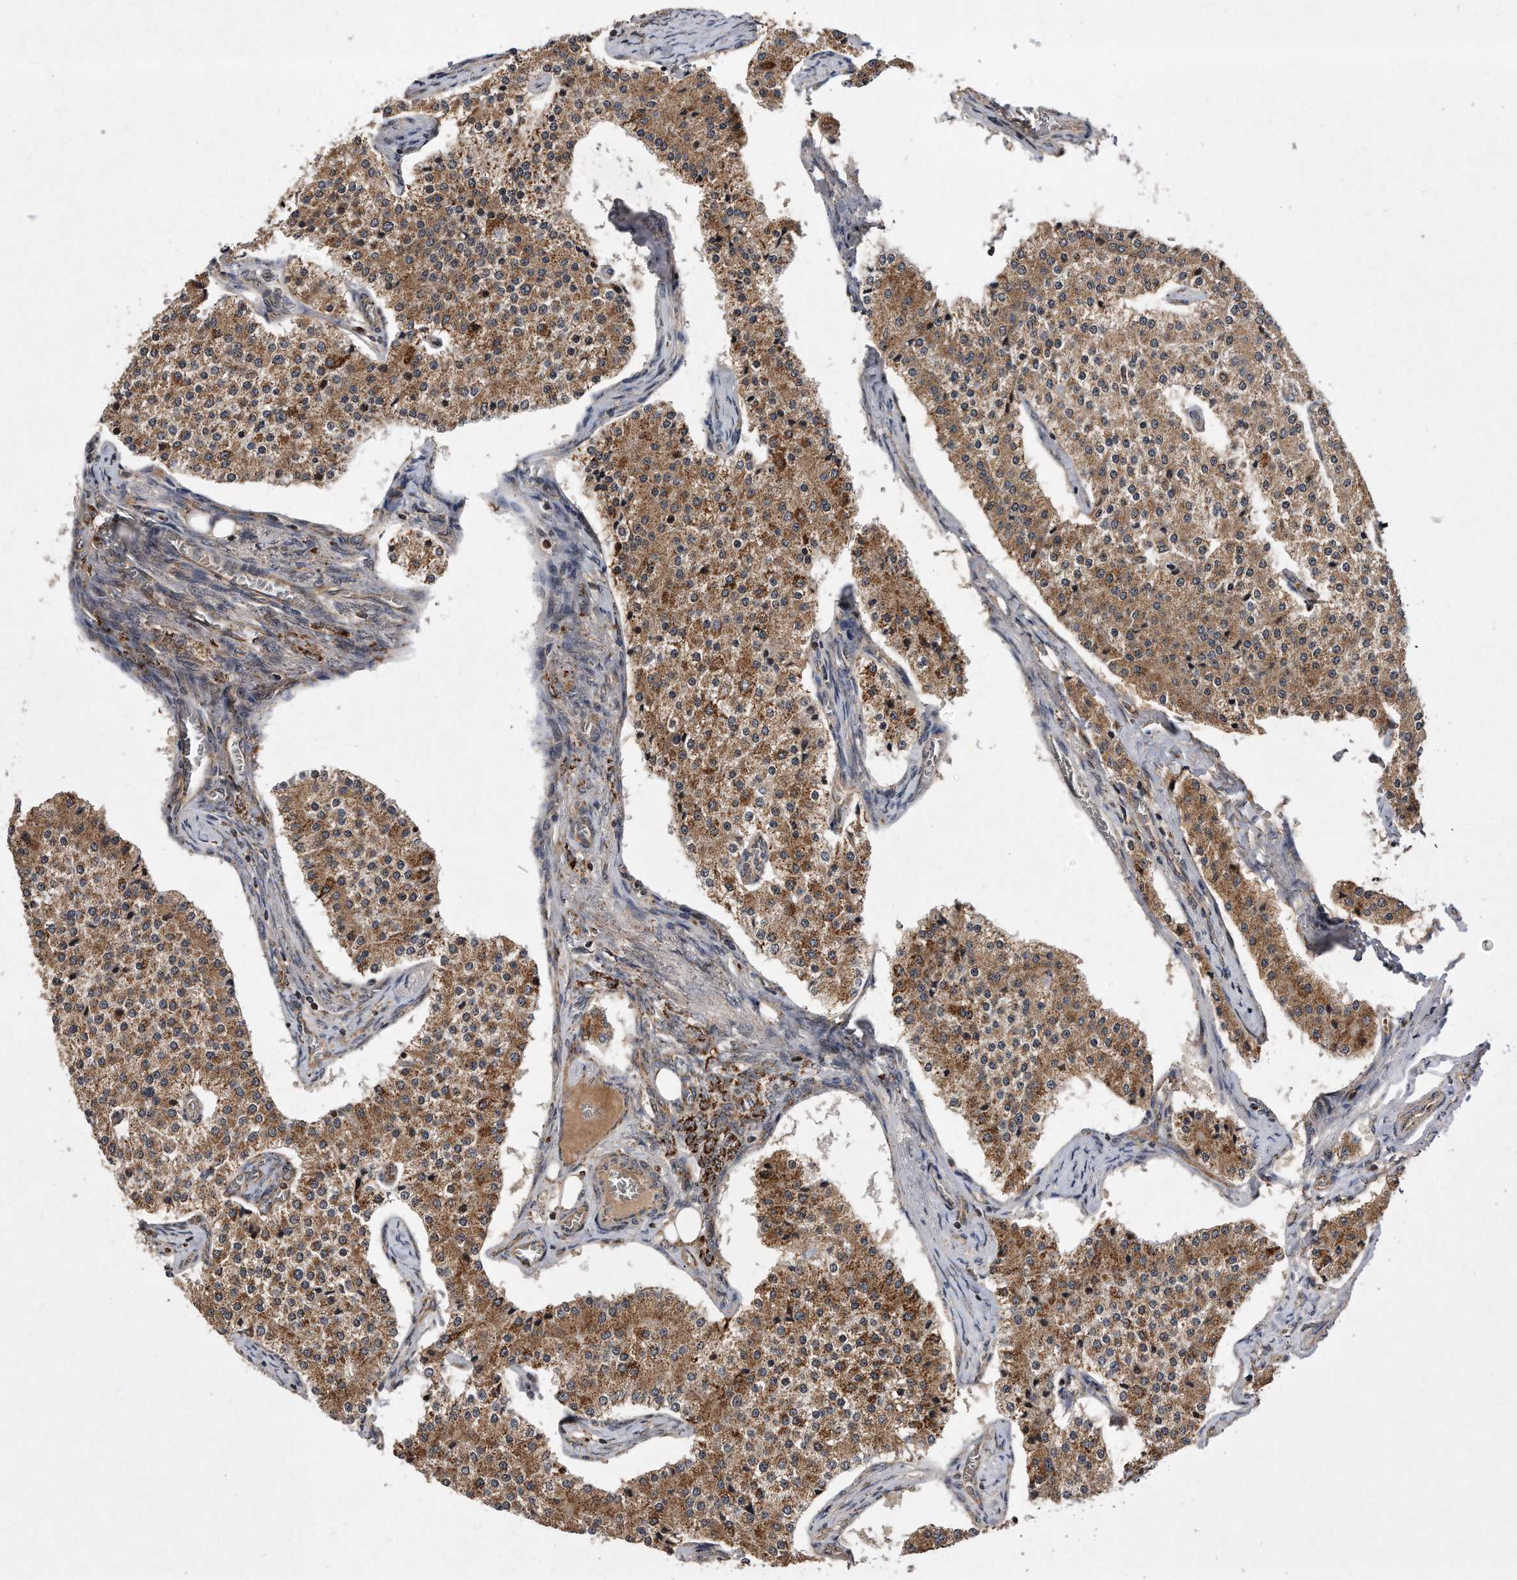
{"staining": {"intensity": "moderate", "quantity": ">75%", "location": "cytoplasmic/membranous"}, "tissue": "carcinoid", "cell_type": "Tumor cells", "image_type": "cancer", "snomed": [{"axis": "morphology", "description": "Carcinoid, malignant, NOS"}, {"axis": "topography", "description": "Colon"}], "caption": "Immunohistochemistry (IHC) (DAB) staining of carcinoid shows moderate cytoplasmic/membranous protein positivity in approximately >75% of tumor cells. Using DAB (brown) and hematoxylin (blue) stains, captured at high magnification using brightfield microscopy.", "gene": "PPP5C", "patient": {"sex": "female", "age": 52}}